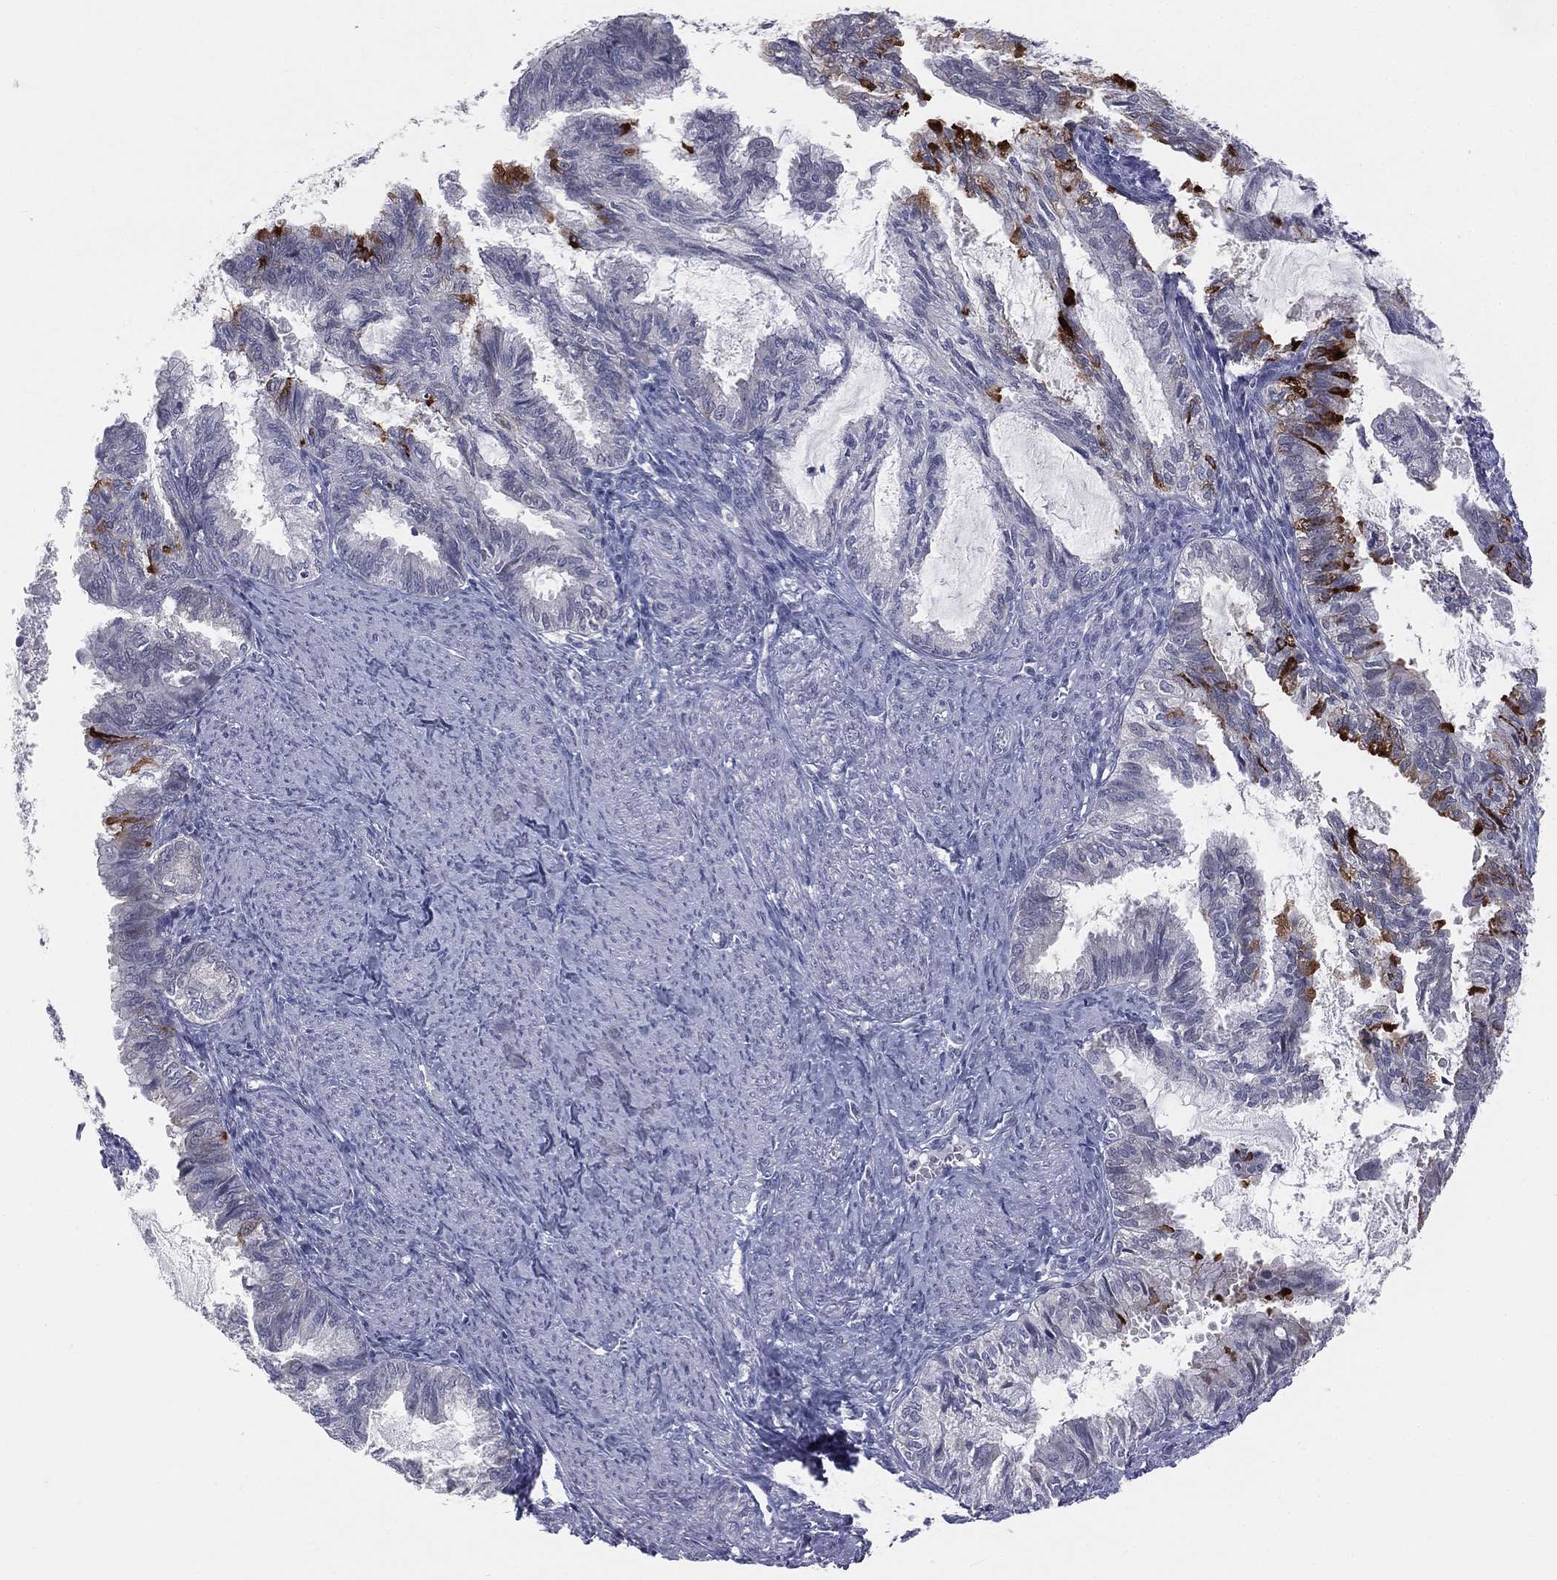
{"staining": {"intensity": "strong", "quantity": "<25%", "location": "cytoplasmic/membranous"}, "tissue": "endometrial cancer", "cell_type": "Tumor cells", "image_type": "cancer", "snomed": [{"axis": "morphology", "description": "Adenocarcinoma, NOS"}, {"axis": "topography", "description": "Endometrium"}], "caption": "A brown stain labels strong cytoplasmic/membranous positivity of a protein in human endometrial cancer tumor cells. (DAB (3,3'-diaminobenzidine) IHC with brightfield microscopy, high magnification).", "gene": "DMKN", "patient": {"sex": "female", "age": 86}}